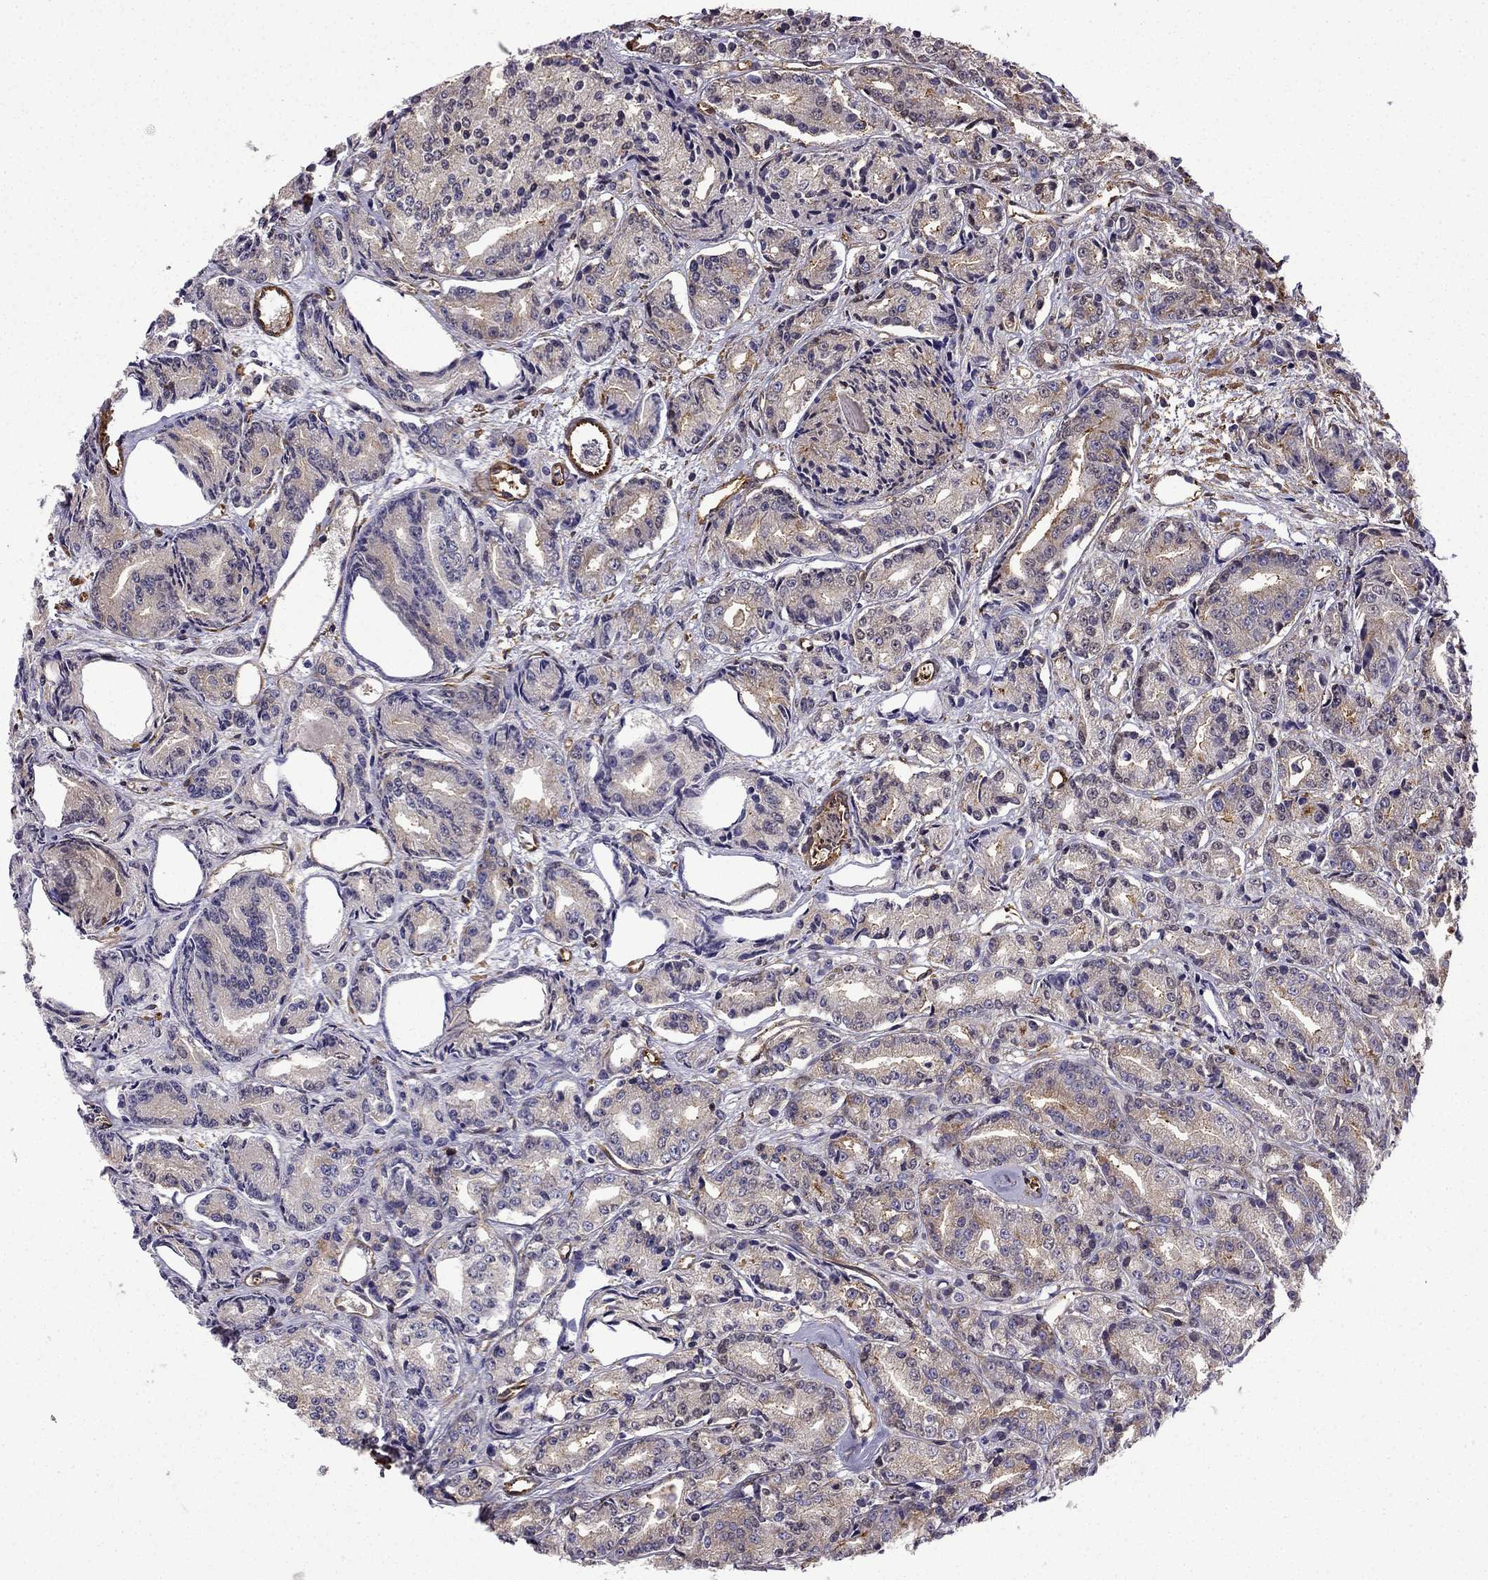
{"staining": {"intensity": "moderate", "quantity": "25%-75%", "location": "cytoplasmic/membranous"}, "tissue": "prostate cancer", "cell_type": "Tumor cells", "image_type": "cancer", "snomed": [{"axis": "morphology", "description": "Adenocarcinoma, Medium grade"}, {"axis": "topography", "description": "Prostate"}], "caption": "Immunohistochemical staining of adenocarcinoma (medium-grade) (prostate) shows moderate cytoplasmic/membranous protein expression in approximately 25%-75% of tumor cells.", "gene": "MAP4", "patient": {"sex": "male", "age": 74}}